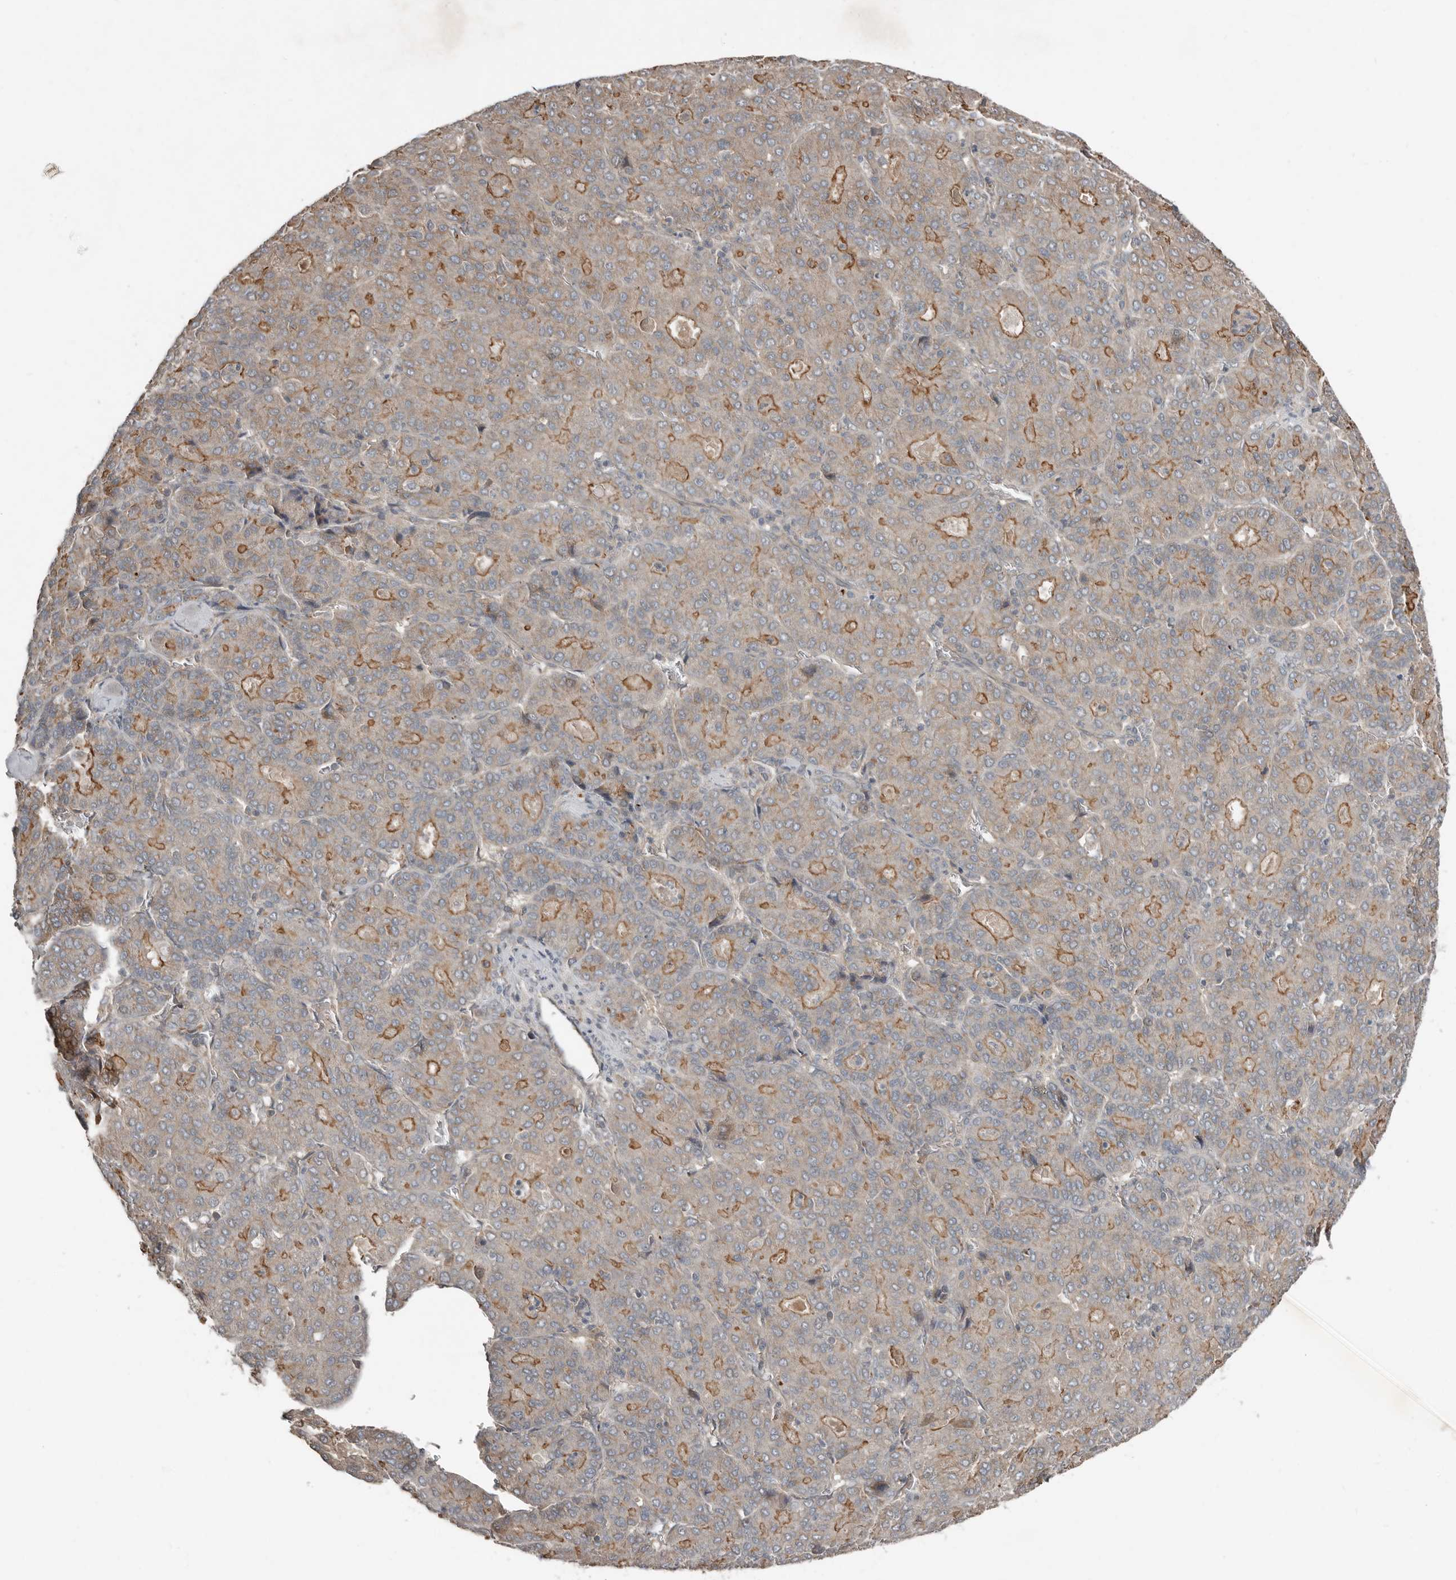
{"staining": {"intensity": "moderate", "quantity": "25%-75%", "location": "cytoplasmic/membranous"}, "tissue": "liver cancer", "cell_type": "Tumor cells", "image_type": "cancer", "snomed": [{"axis": "morphology", "description": "Carcinoma, Hepatocellular, NOS"}, {"axis": "topography", "description": "Liver"}], "caption": "Moderate cytoplasmic/membranous protein positivity is identified in approximately 25%-75% of tumor cells in liver cancer.", "gene": "TEAD3", "patient": {"sex": "male", "age": 65}}